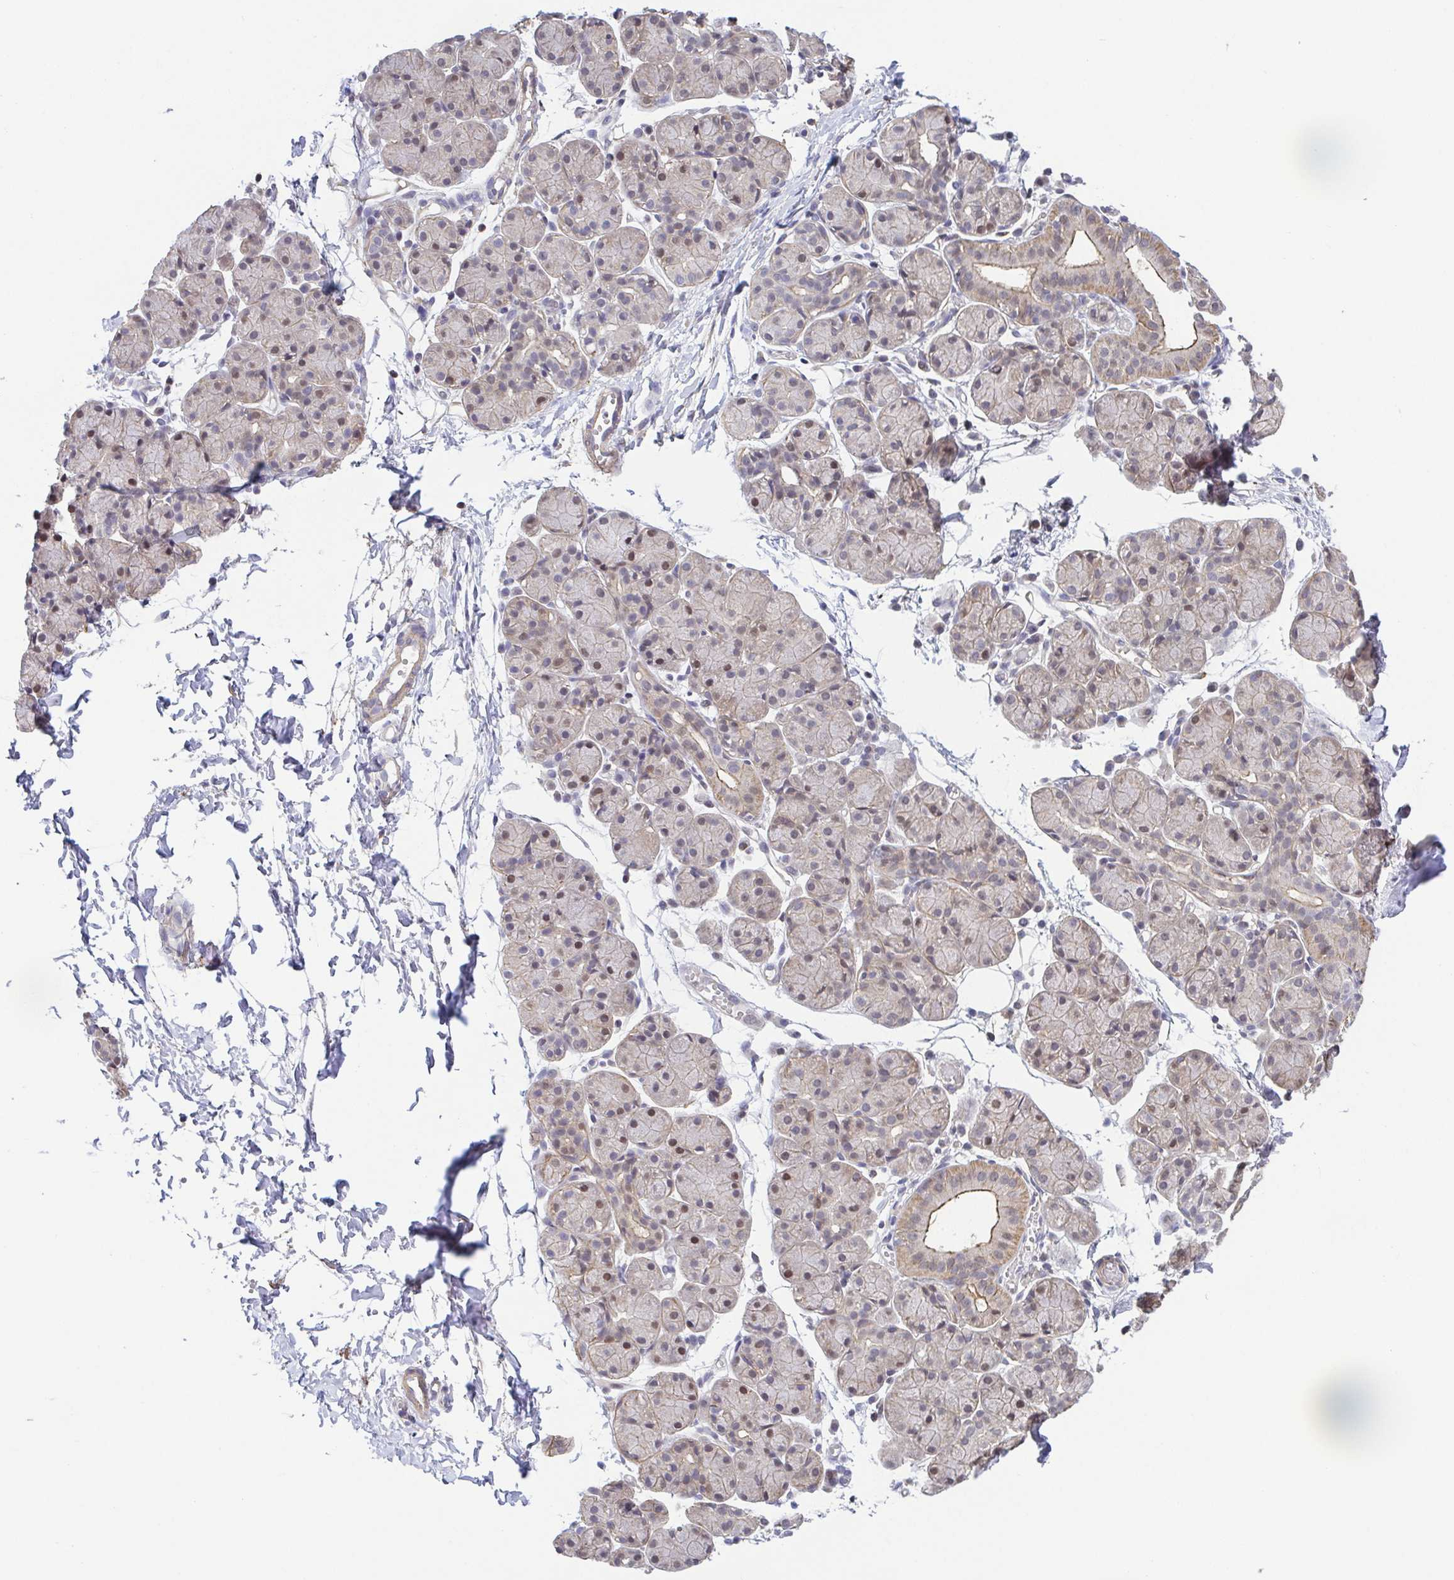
{"staining": {"intensity": "moderate", "quantity": "<25%", "location": "cytoplasmic/membranous,nuclear"}, "tissue": "salivary gland", "cell_type": "Glandular cells", "image_type": "normal", "snomed": [{"axis": "morphology", "description": "Normal tissue, NOS"}, {"axis": "morphology", "description": "Inflammation, NOS"}, {"axis": "topography", "description": "Lymph node"}, {"axis": "topography", "description": "Salivary gland"}], "caption": "An immunohistochemistry photomicrograph of benign tissue is shown. Protein staining in brown labels moderate cytoplasmic/membranous,nuclear positivity in salivary gland within glandular cells.", "gene": "PREPL", "patient": {"sex": "male", "age": 3}}